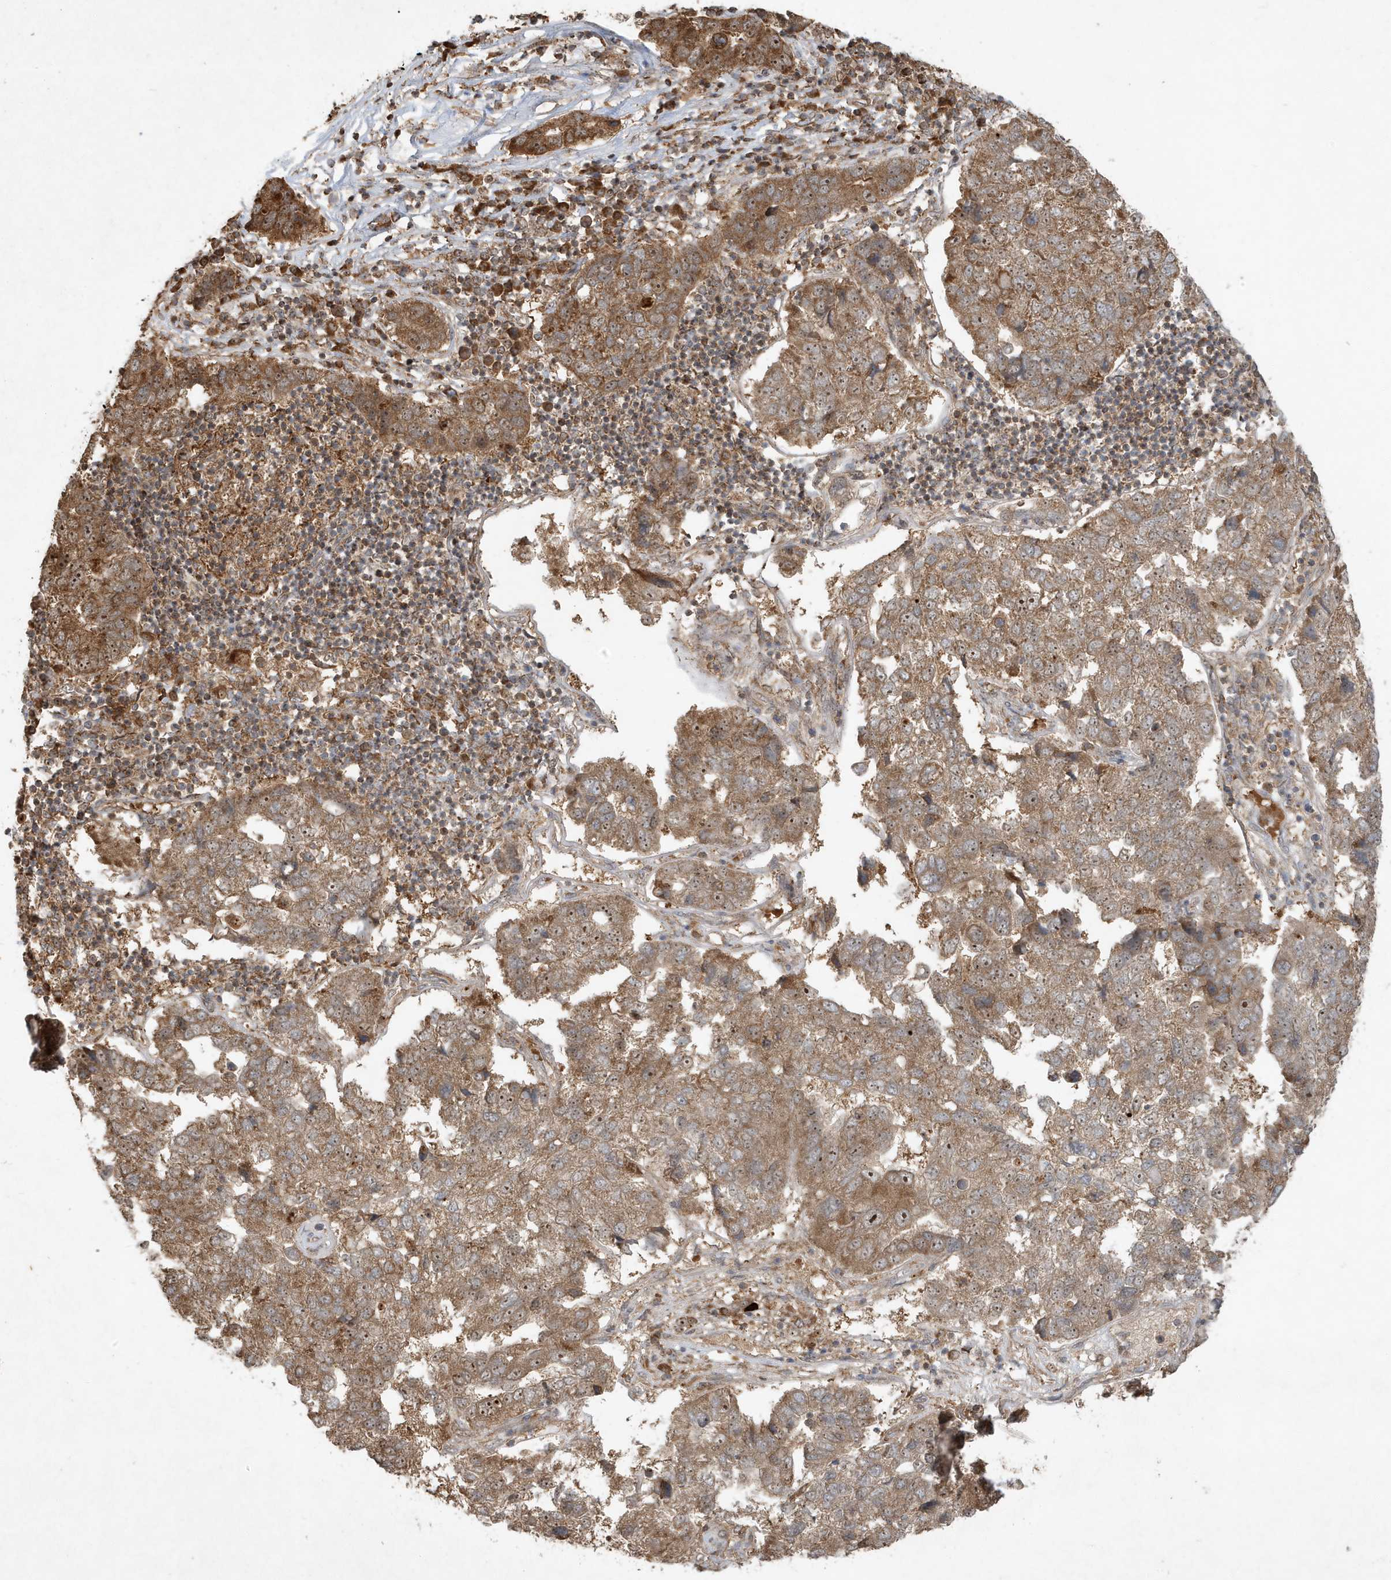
{"staining": {"intensity": "strong", "quantity": ">75%", "location": "cytoplasmic/membranous,nuclear"}, "tissue": "pancreatic cancer", "cell_type": "Tumor cells", "image_type": "cancer", "snomed": [{"axis": "morphology", "description": "Adenocarcinoma, NOS"}, {"axis": "topography", "description": "Pancreas"}], "caption": "DAB immunohistochemical staining of human pancreatic cancer reveals strong cytoplasmic/membranous and nuclear protein expression in about >75% of tumor cells.", "gene": "ABCB9", "patient": {"sex": "female", "age": 61}}